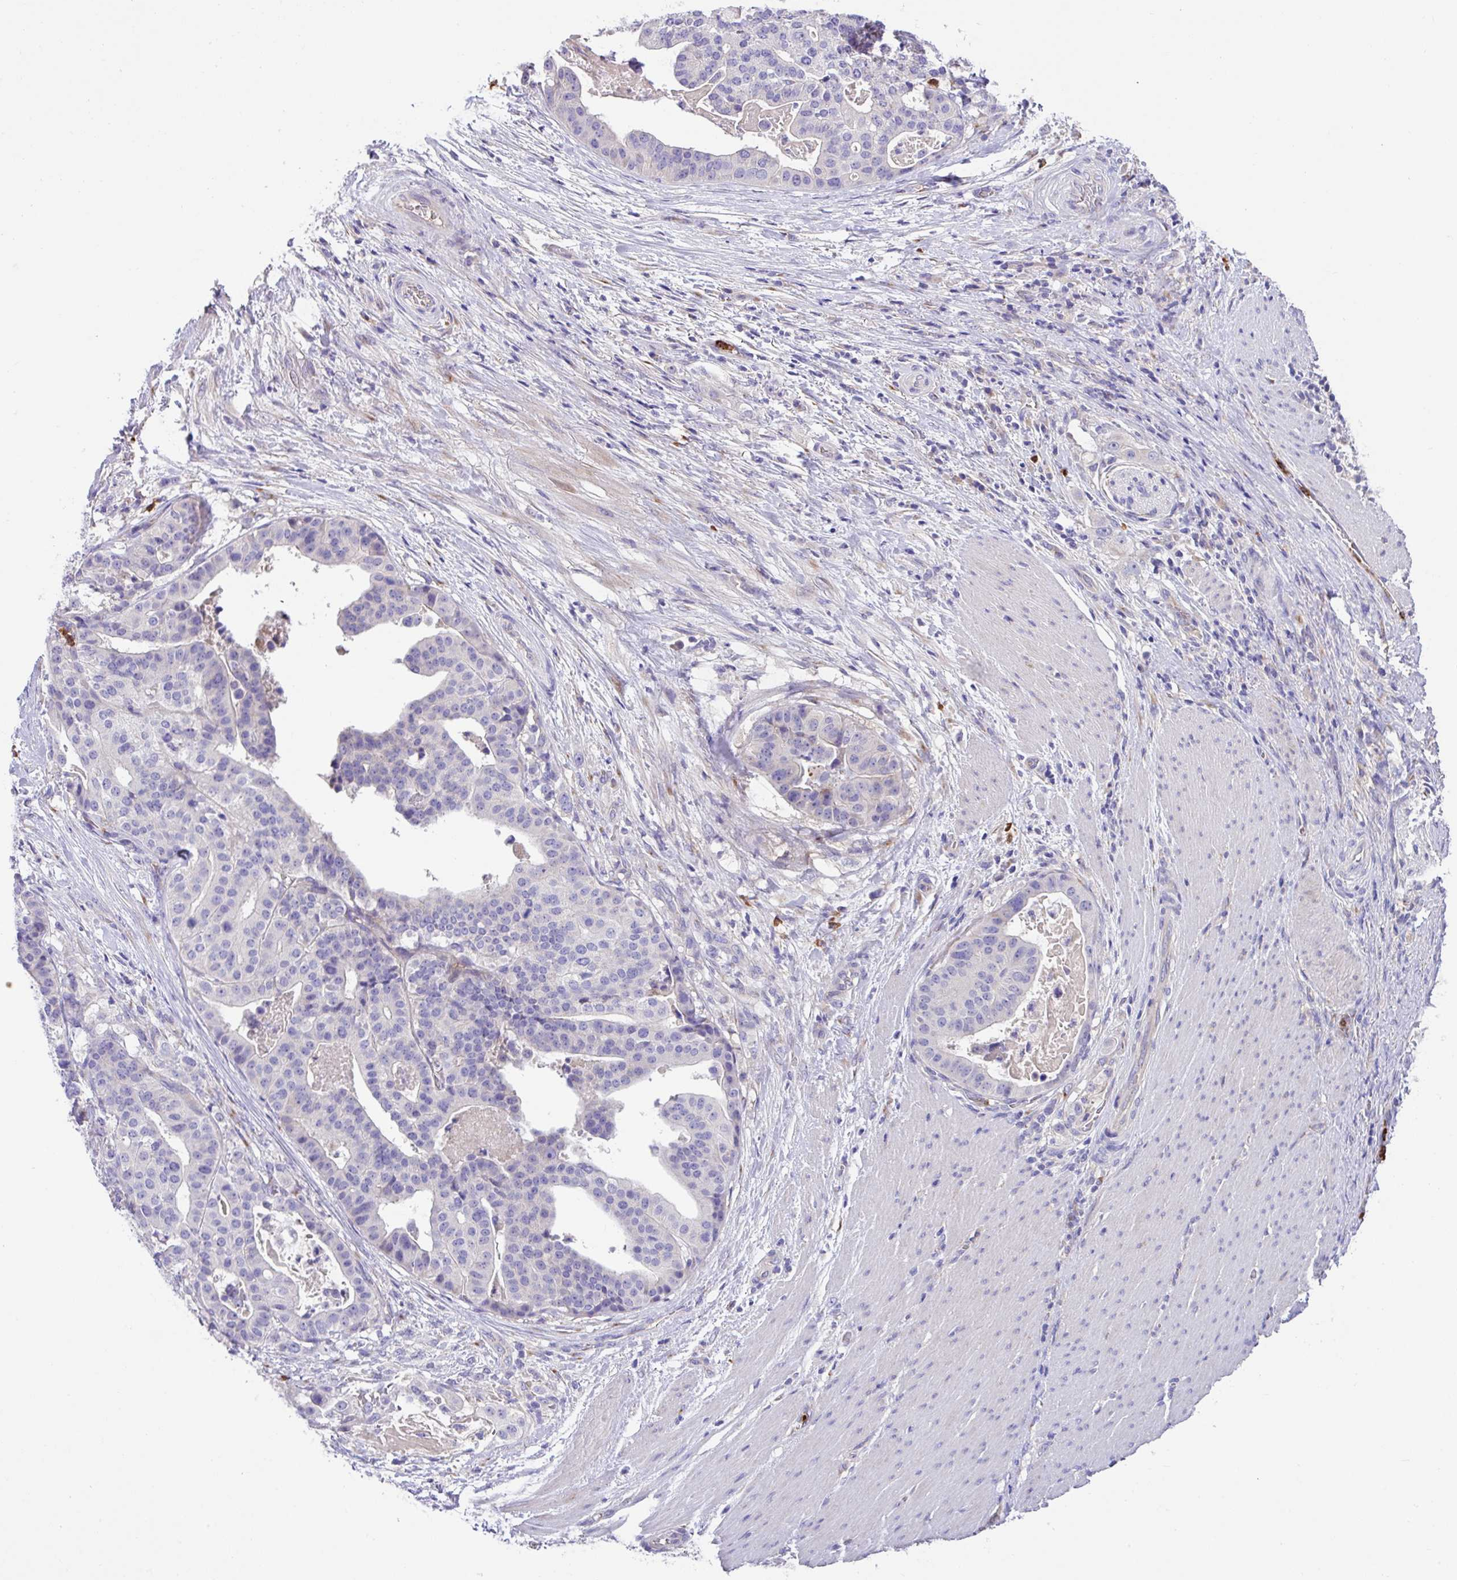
{"staining": {"intensity": "negative", "quantity": "none", "location": "none"}, "tissue": "stomach cancer", "cell_type": "Tumor cells", "image_type": "cancer", "snomed": [{"axis": "morphology", "description": "Adenocarcinoma, NOS"}, {"axis": "topography", "description": "Stomach"}], "caption": "Tumor cells are negative for brown protein staining in adenocarcinoma (stomach).", "gene": "CRISP3", "patient": {"sex": "male", "age": 48}}